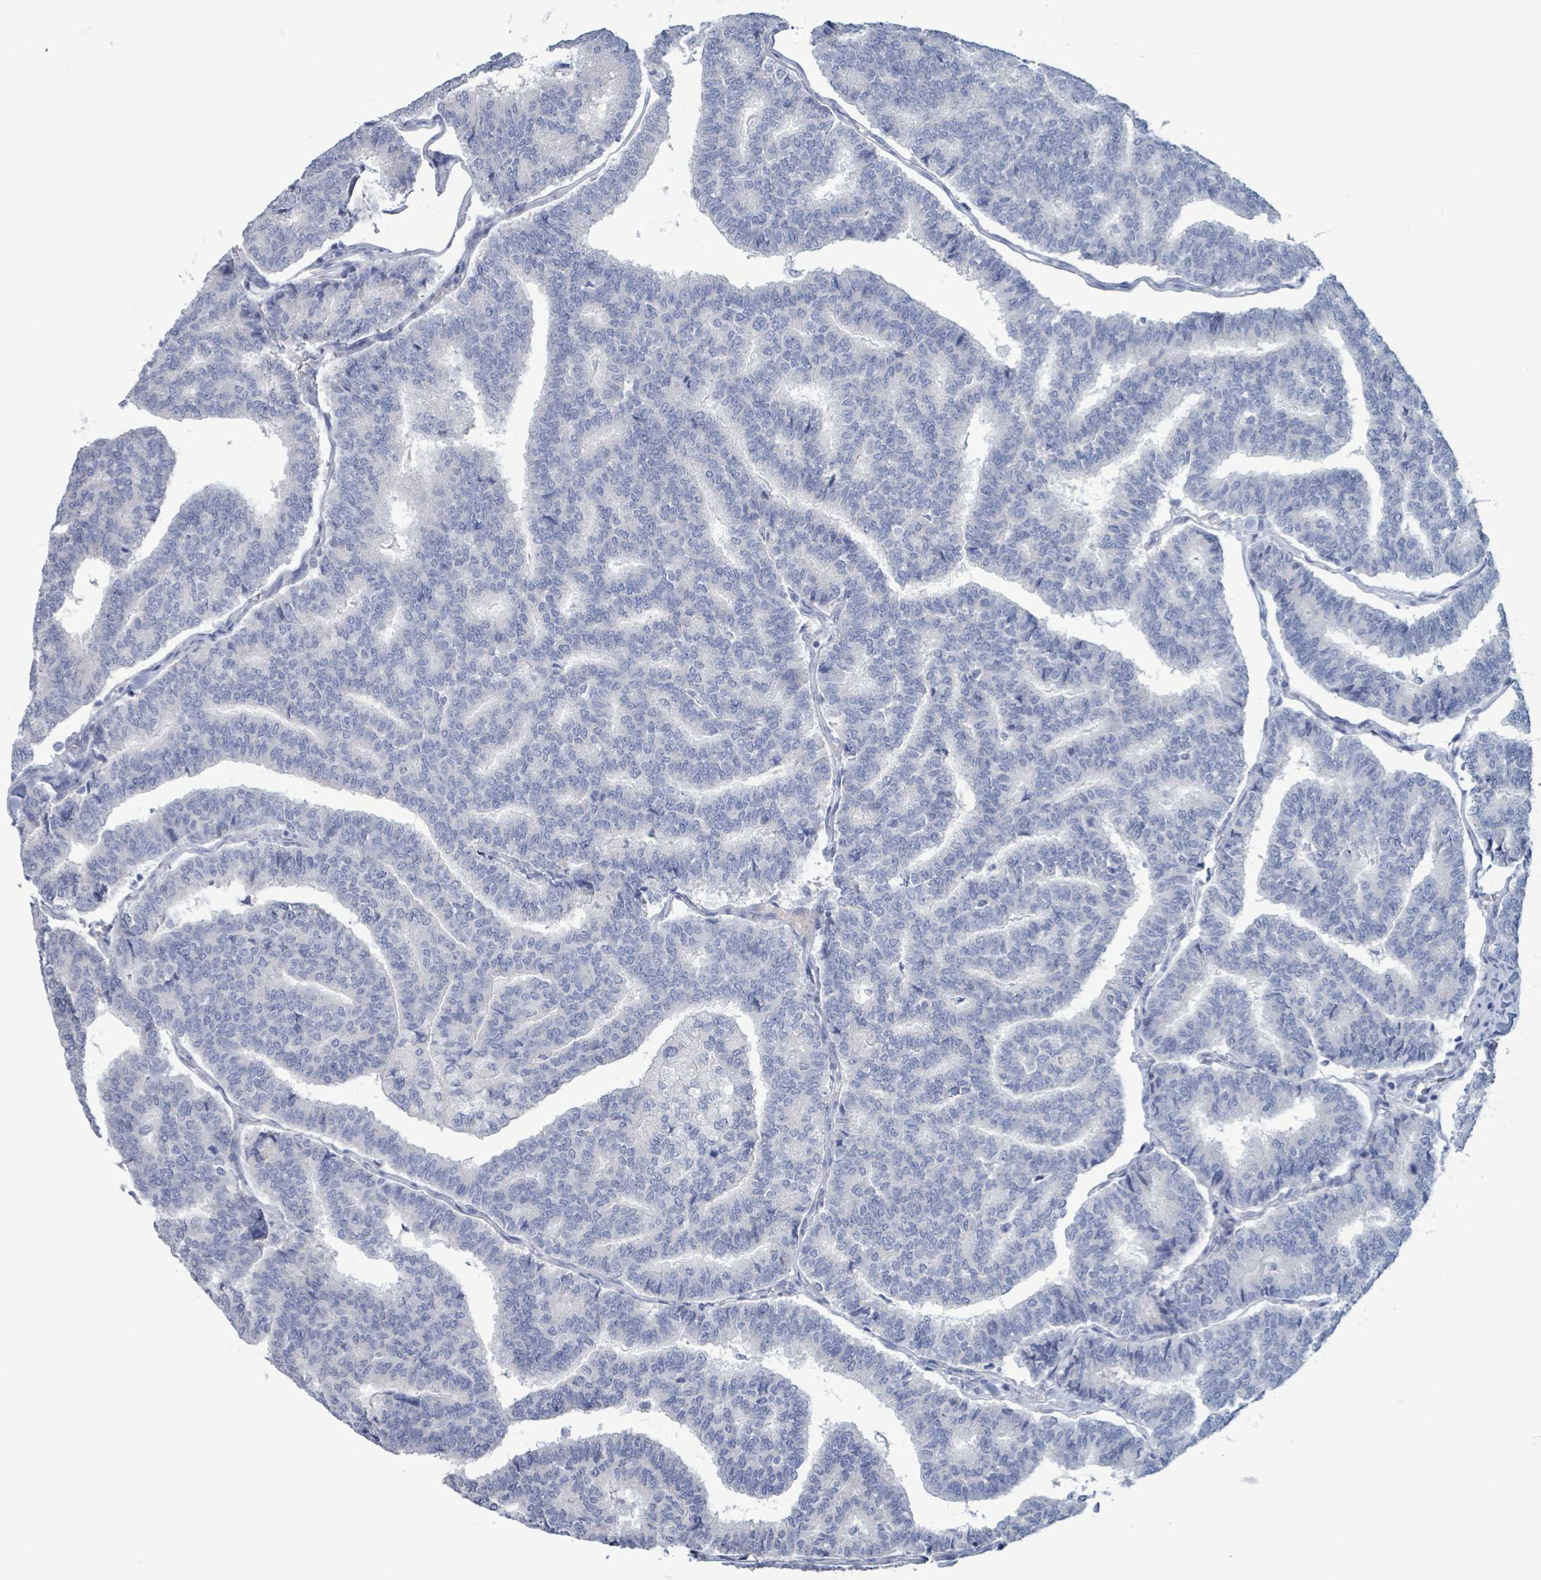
{"staining": {"intensity": "negative", "quantity": "none", "location": "none"}, "tissue": "thyroid cancer", "cell_type": "Tumor cells", "image_type": "cancer", "snomed": [{"axis": "morphology", "description": "Papillary adenocarcinoma, NOS"}, {"axis": "topography", "description": "Thyroid gland"}], "caption": "Immunohistochemistry of human thyroid papillary adenocarcinoma shows no expression in tumor cells.", "gene": "PKLR", "patient": {"sex": "female", "age": 35}}